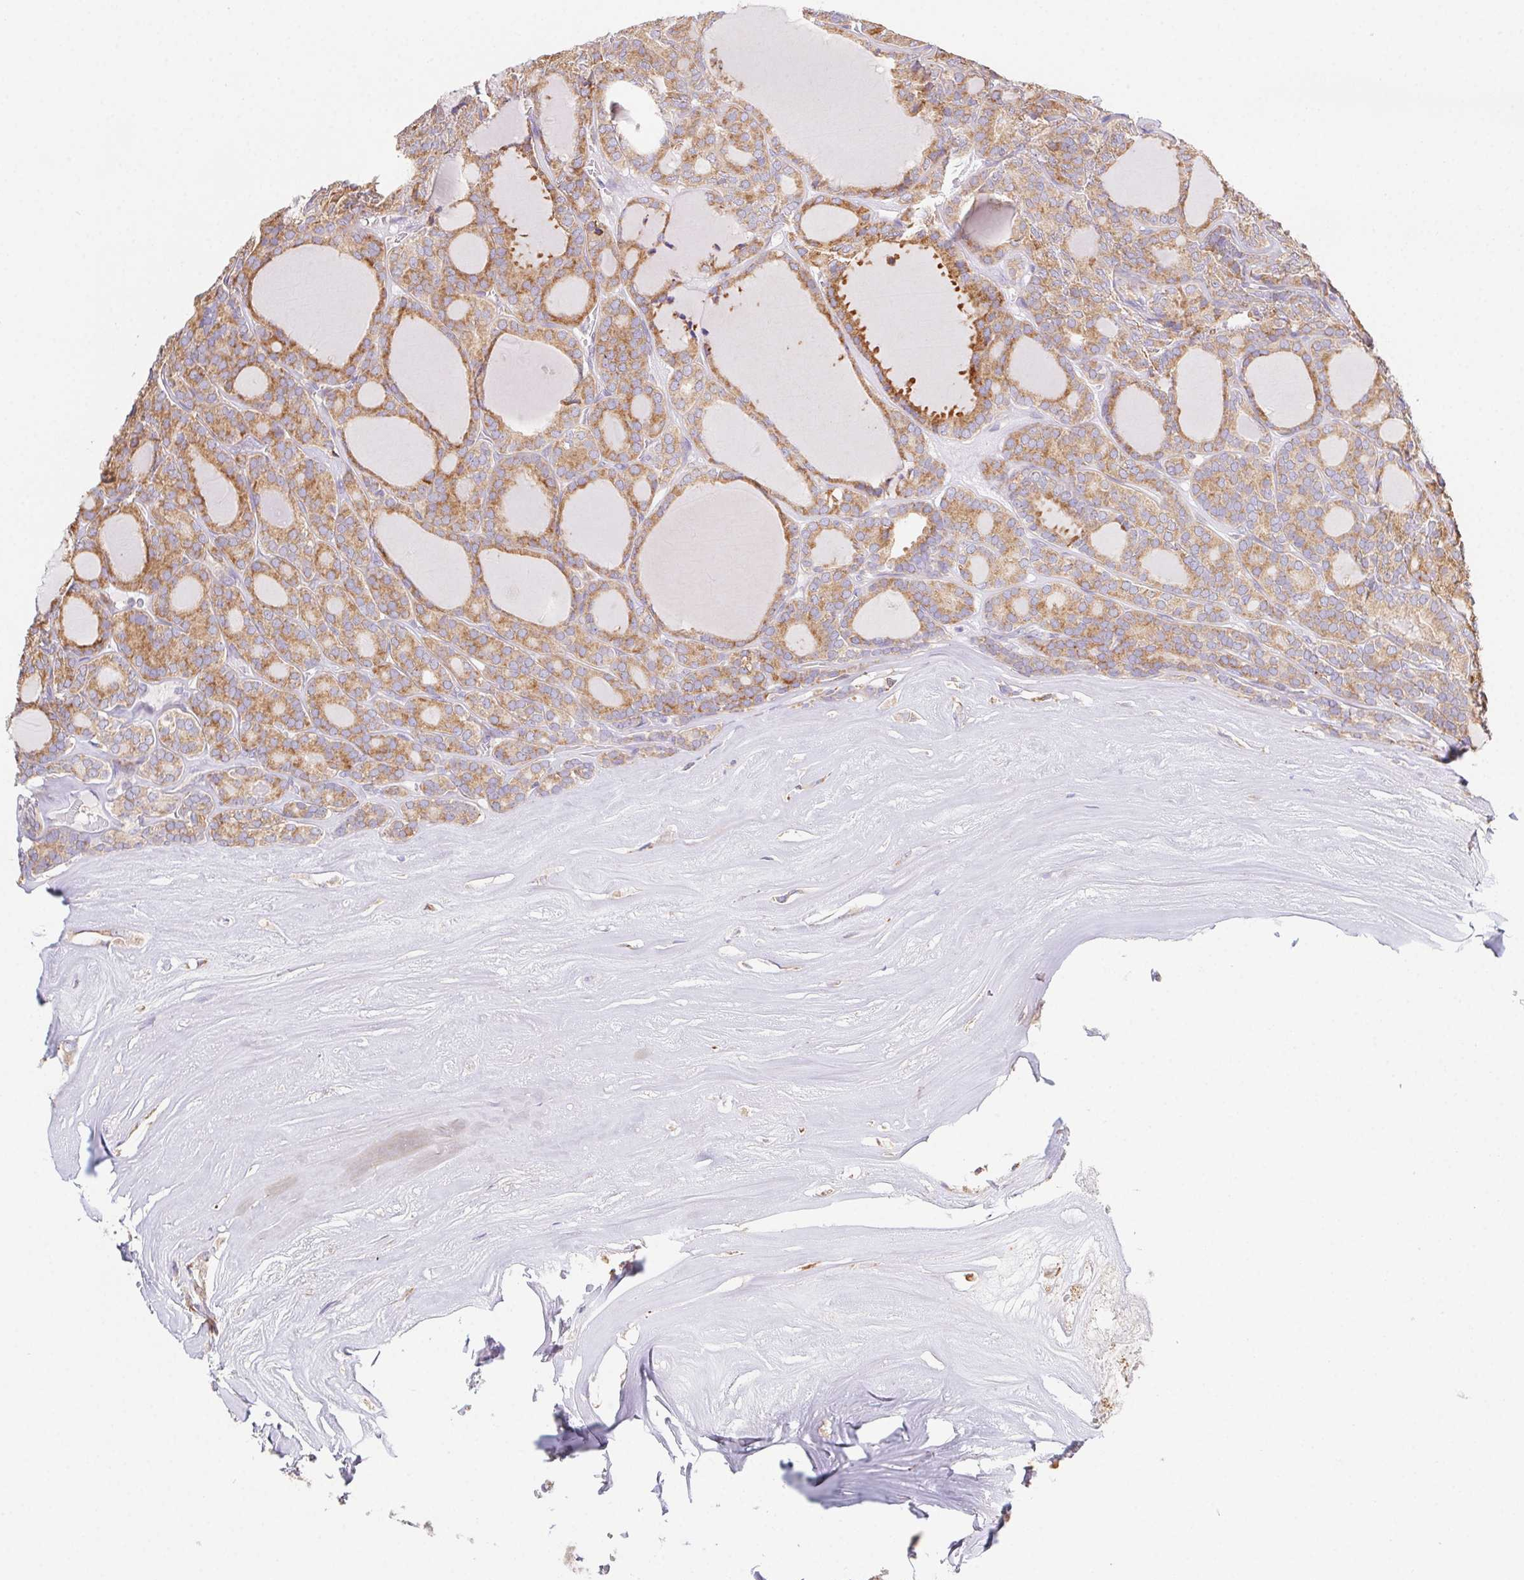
{"staining": {"intensity": "moderate", "quantity": ">75%", "location": "cytoplasmic/membranous"}, "tissue": "thyroid cancer", "cell_type": "Tumor cells", "image_type": "cancer", "snomed": [{"axis": "morphology", "description": "Follicular adenoma carcinoma, NOS"}, {"axis": "topography", "description": "Thyroid gland"}], "caption": "IHC micrograph of neoplastic tissue: human thyroid cancer stained using immunohistochemistry (IHC) exhibits medium levels of moderate protein expression localized specifically in the cytoplasmic/membranous of tumor cells, appearing as a cytoplasmic/membranous brown color.", "gene": "ADAM8", "patient": {"sex": "male", "age": 74}}